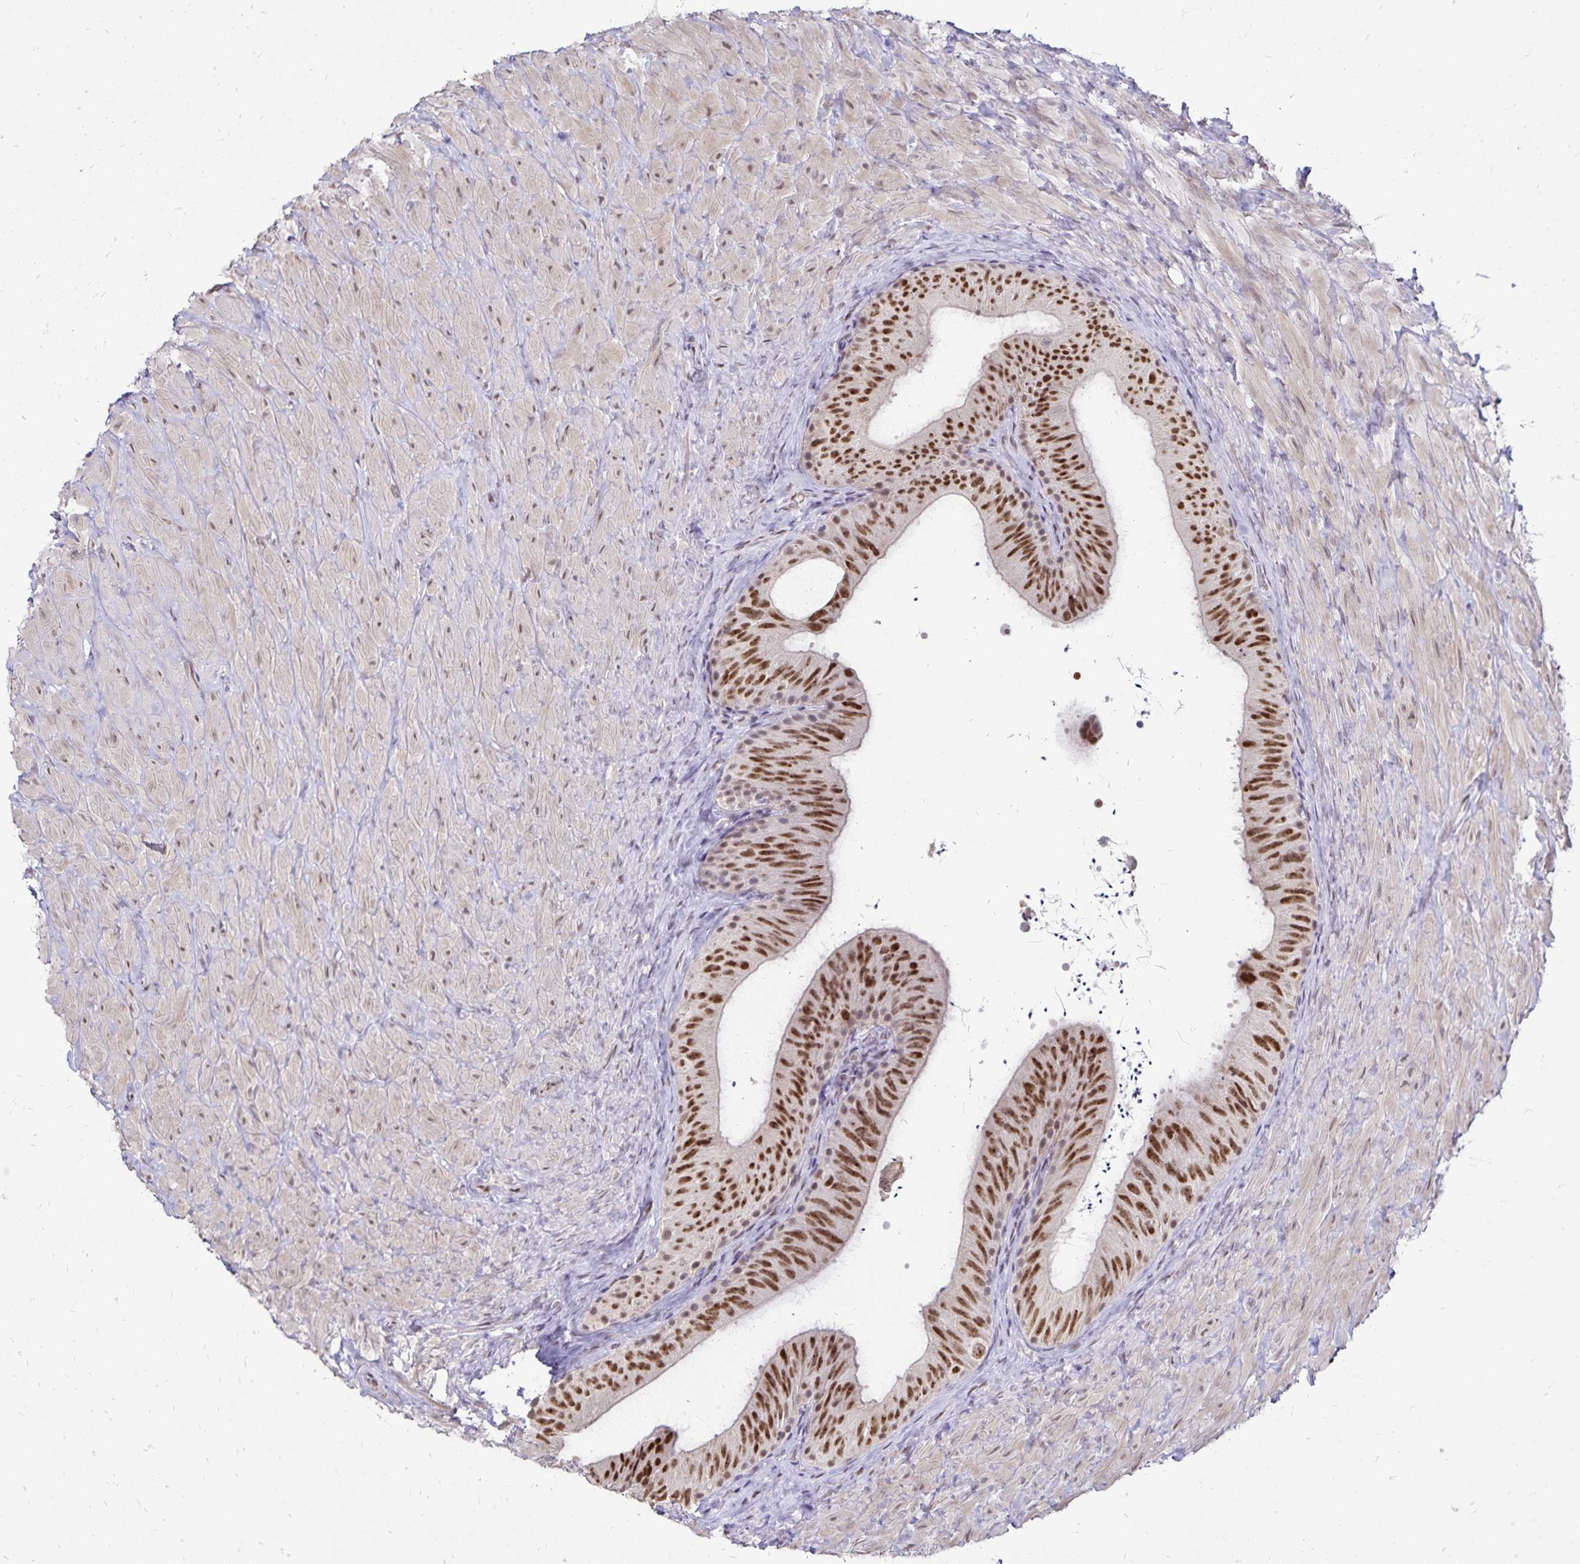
{"staining": {"intensity": "strong", "quantity": ">75%", "location": "nuclear"}, "tissue": "epididymis", "cell_type": "Glandular cells", "image_type": "normal", "snomed": [{"axis": "morphology", "description": "Normal tissue, NOS"}, {"axis": "topography", "description": "Epididymis, spermatic cord, NOS"}, {"axis": "topography", "description": "Epididymis"}], "caption": "The image demonstrates staining of normal epididymis, revealing strong nuclear protein staining (brown color) within glandular cells.", "gene": "POLB", "patient": {"sex": "male", "age": 31}}